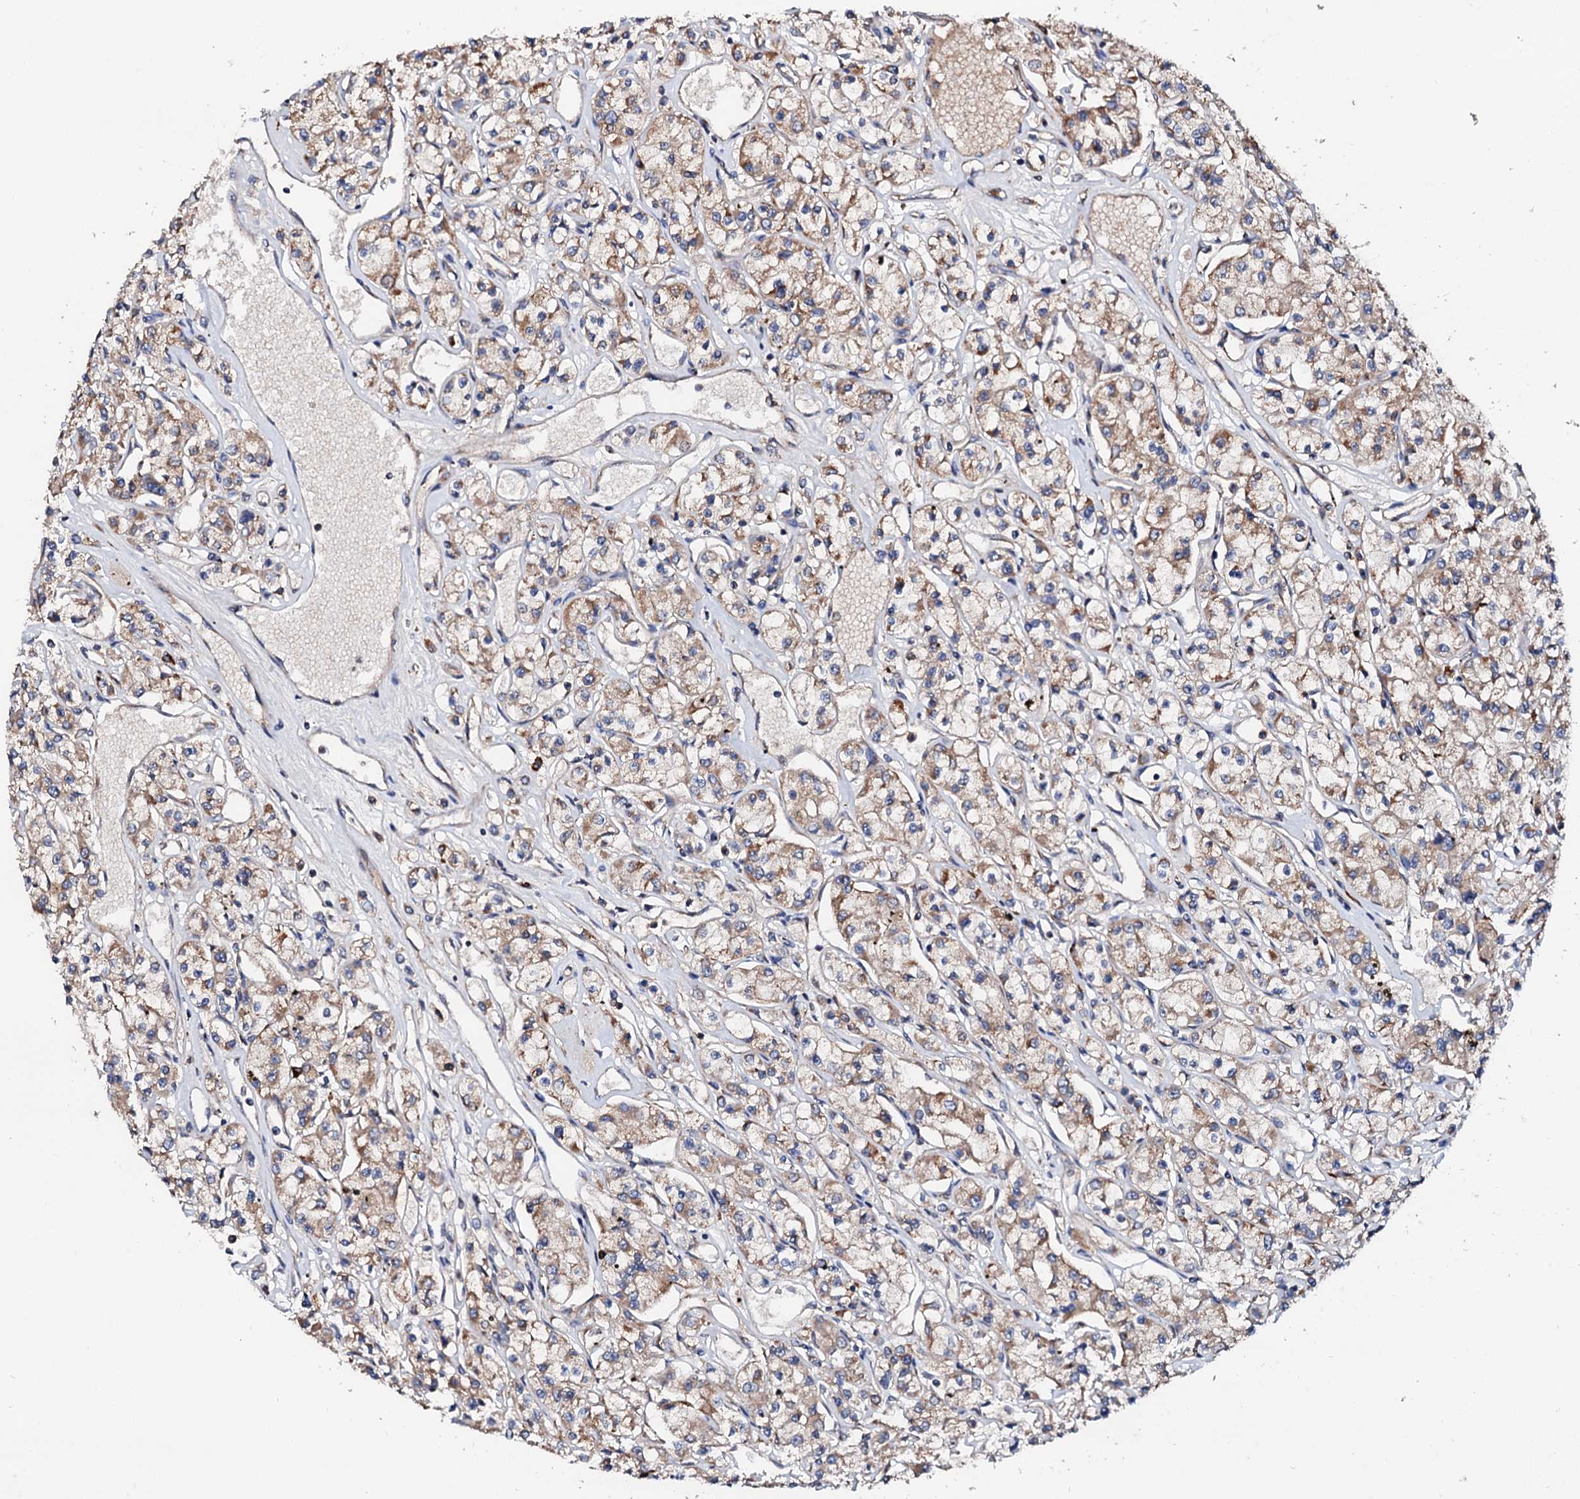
{"staining": {"intensity": "strong", "quantity": "25%-75%", "location": "cytoplasmic/membranous"}, "tissue": "renal cancer", "cell_type": "Tumor cells", "image_type": "cancer", "snomed": [{"axis": "morphology", "description": "Adenocarcinoma, NOS"}, {"axis": "topography", "description": "Kidney"}], "caption": "Tumor cells reveal high levels of strong cytoplasmic/membranous staining in about 25%-75% of cells in human renal cancer.", "gene": "ST3GAL1", "patient": {"sex": "female", "age": 59}}